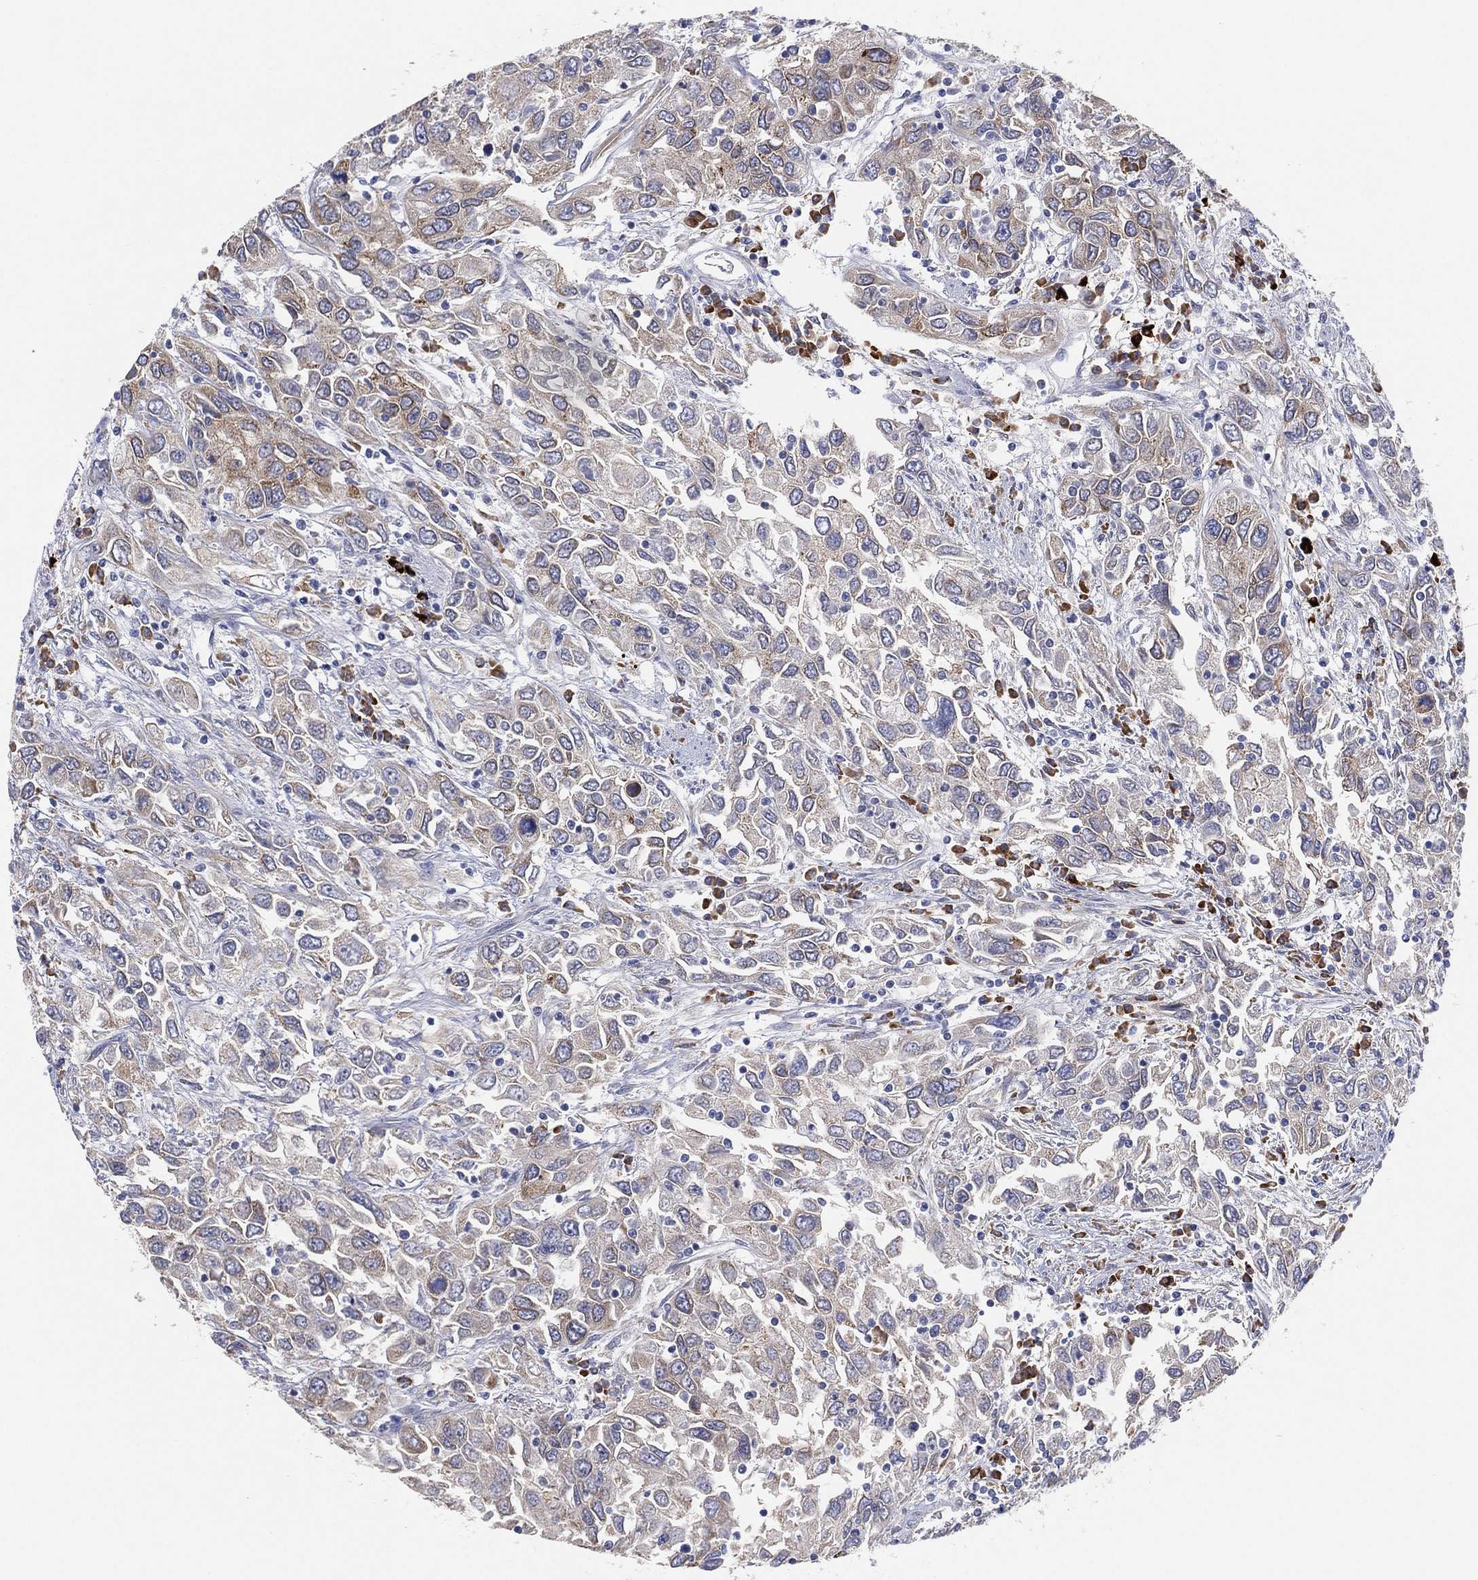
{"staining": {"intensity": "moderate", "quantity": "<25%", "location": "cytoplasmic/membranous"}, "tissue": "urothelial cancer", "cell_type": "Tumor cells", "image_type": "cancer", "snomed": [{"axis": "morphology", "description": "Urothelial carcinoma, High grade"}, {"axis": "topography", "description": "Urinary bladder"}], "caption": "A low amount of moderate cytoplasmic/membranous expression is seen in about <25% of tumor cells in urothelial carcinoma (high-grade) tissue.", "gene": "TMEM40", "patient": {"sex": "male", "age": 76}}